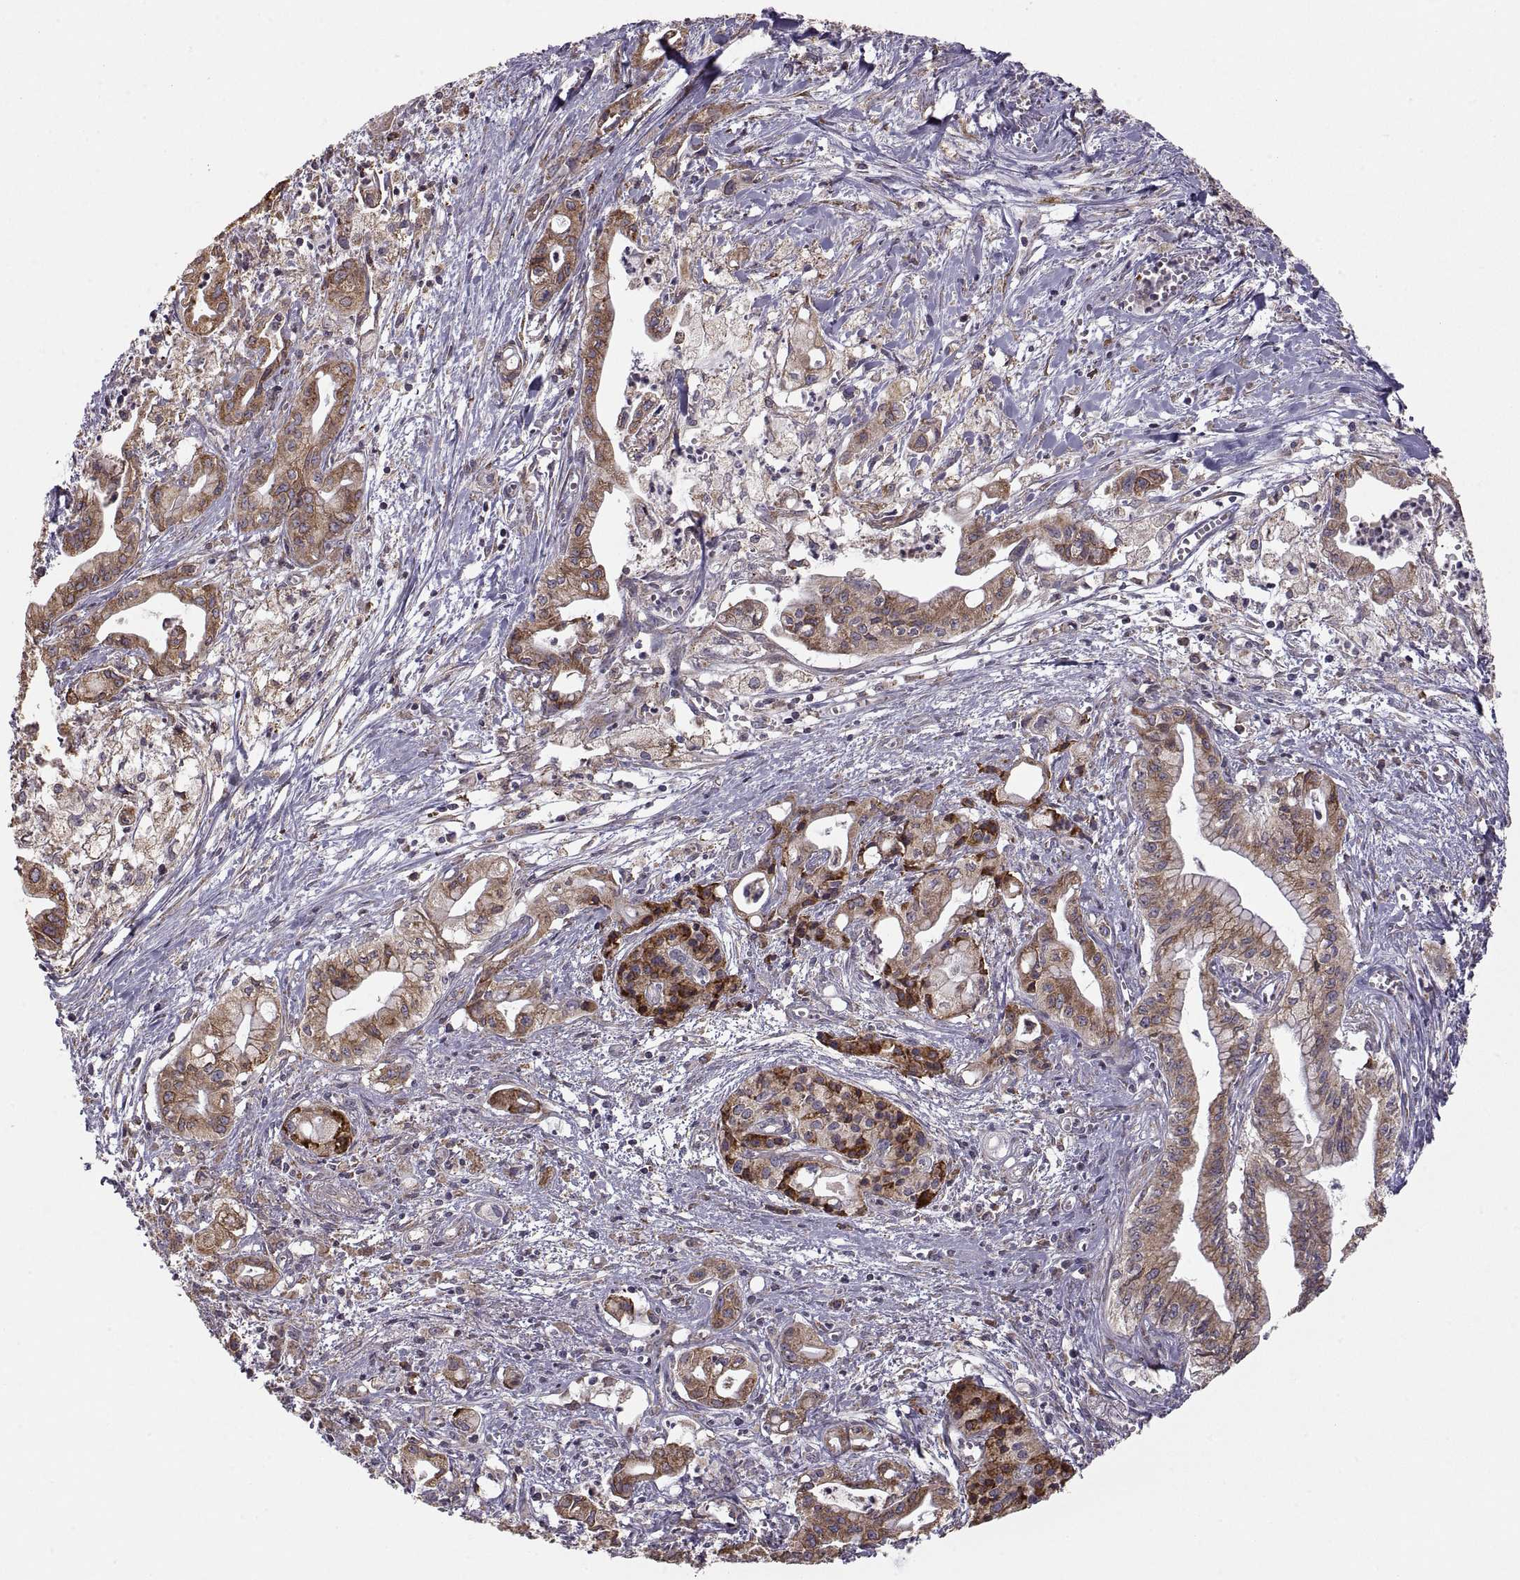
{"staining": {"intensity": "moderate", "quantity": "<25%", "location": "cytoplasmic/membranous"}, "tissue": "pancreatic cancer", "cell_type": "Tumor cells", "image_type": "cancer", "snomed": [{"axis": "morphology", "description": "Adenocarcinoma, NOS"}, {"axis": "topography", "description": "Pancreas"}], "caption": "Pancreatic adenocarcinoma was stained to show a protein in brown. There is low levels of moderate cytoplasmic/membranous staining in about <25% of tumor cells.", "gene": "PDIA3", "patient": {"sex": "male", "age": 71}}